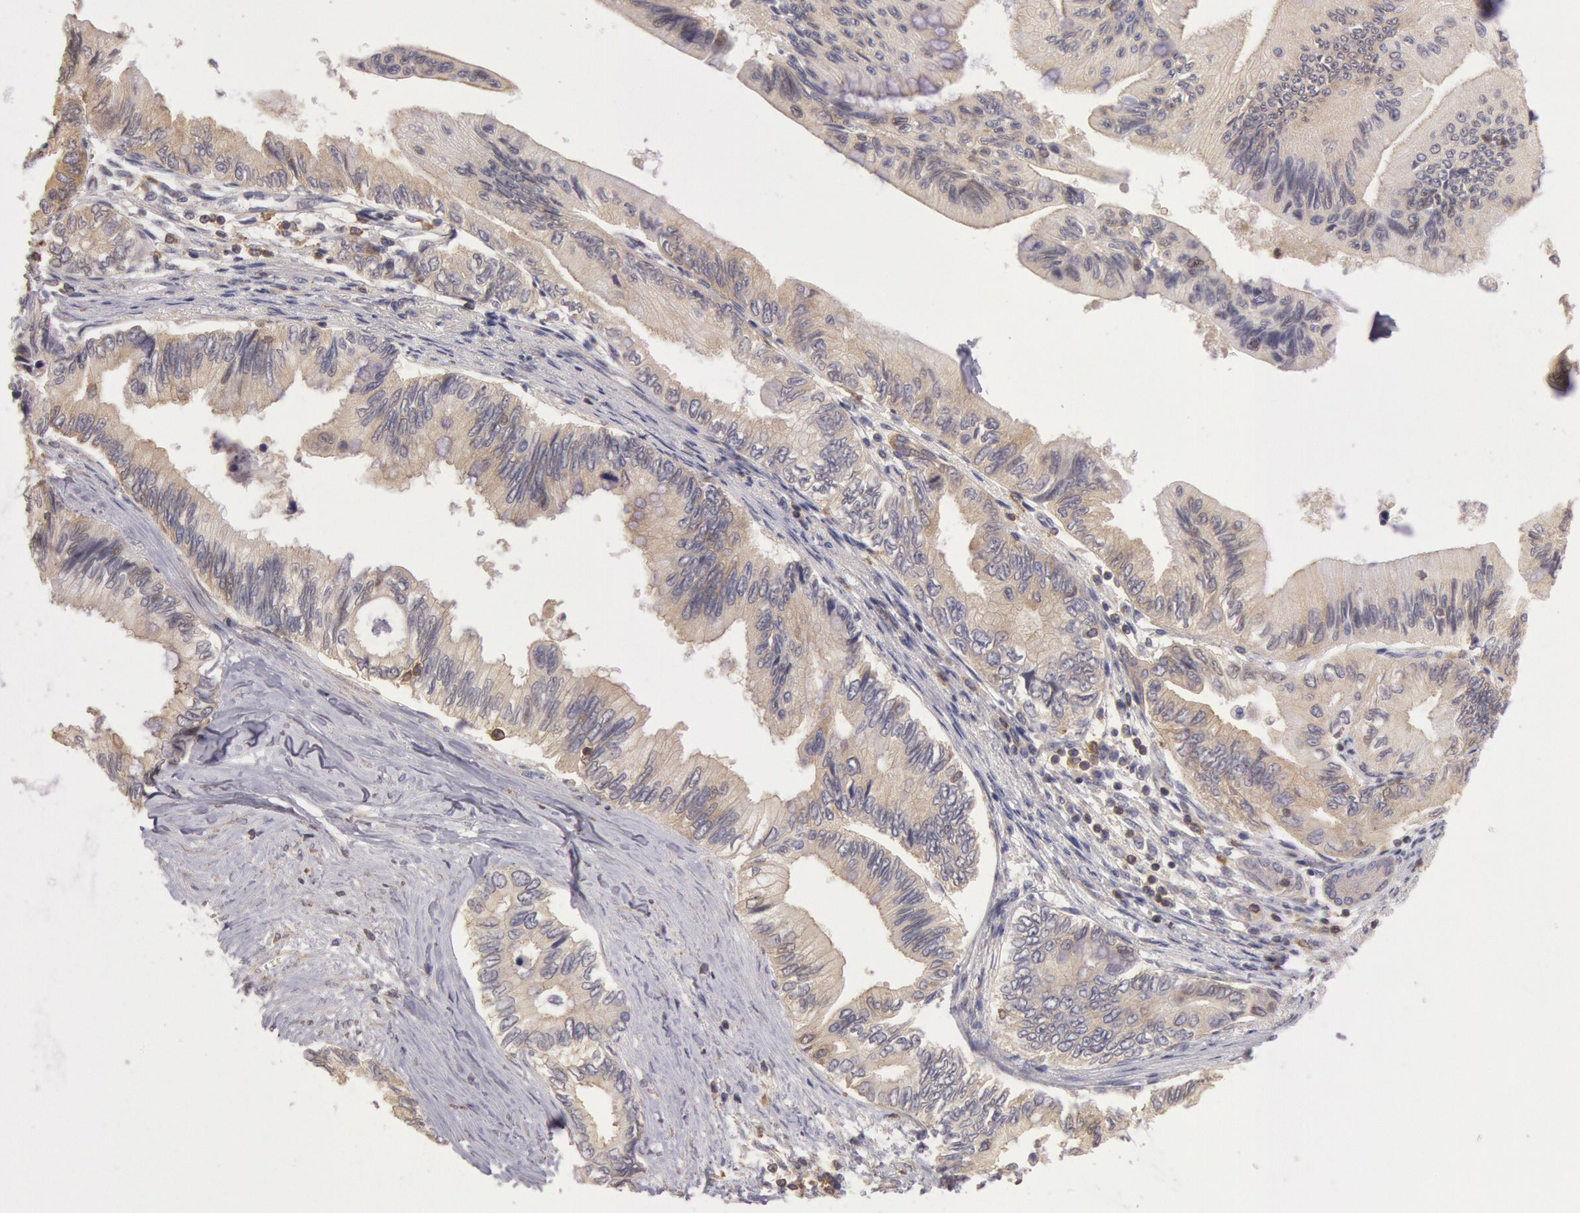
{"staining": {"intensity": "weak", "quantity": ">75%", "location": "cytoplasmic/membranous"}, "tissue": "pancreatic cancer", "cell_type": "Tumor cells", "image_type": "cancer", "snomed": [{"axis": "morphology", "description": "Adenocarcinoma, NOS"}, {"axis": "topography", "description": "Pancreas"}], "caption": "Protein expression analysis of pancreatic cancer (adenocarcinoma) exhibits weak cytoplasmic/membranous expression in about >75% of tumor cells.", "gene": "NMT2", "patient": {"sex": "female", "age": 66}}